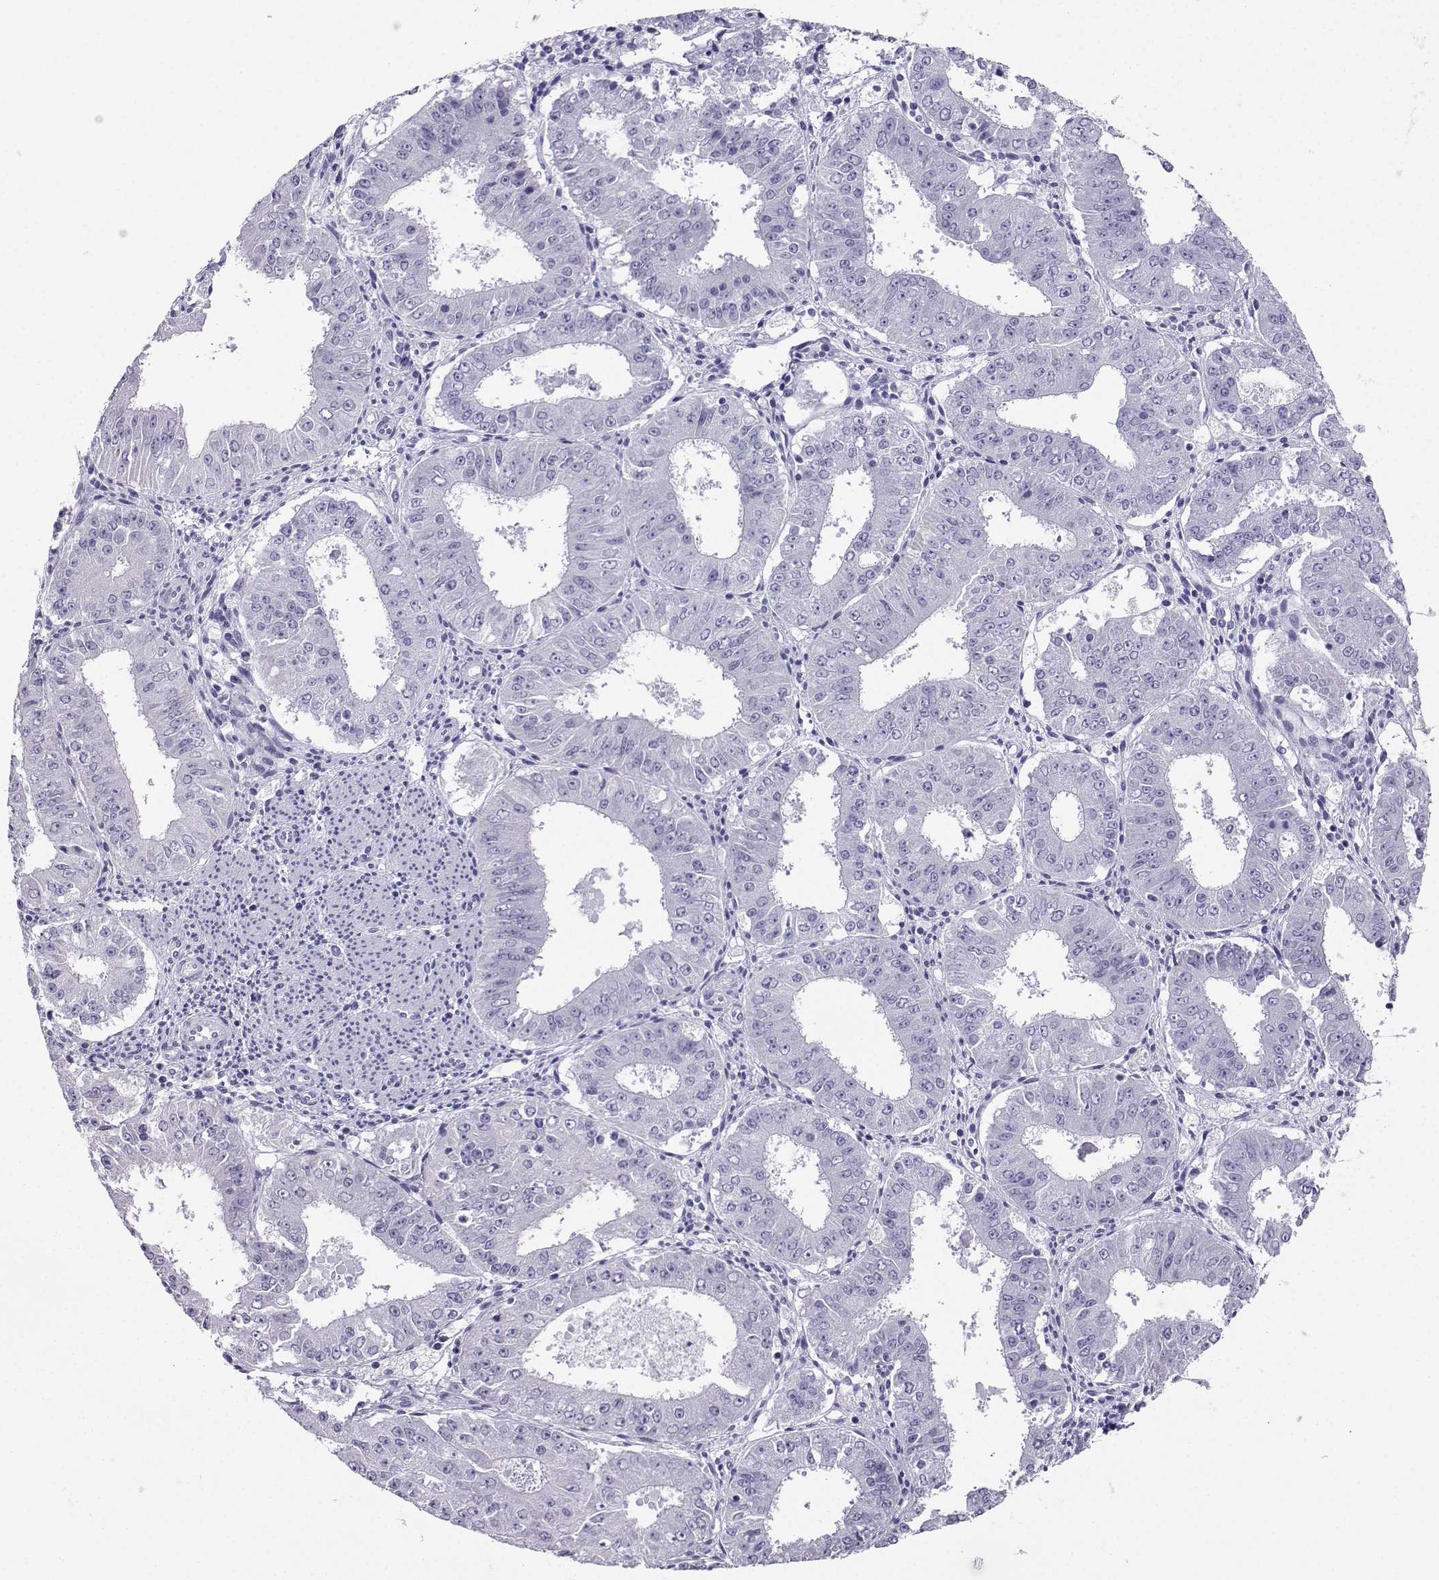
{"staining": {"intensity": "negative", "quantity": "none", "location": "none"}, "tissue": "ovarian cancer", "cell_type": "Tumor cells", "image_type": "cancer", "snomed": [{"axis": "morphology", "description": "Carcinoma, endometroid"}, {"axis": "topography", "description": "Ovary"}], "caption": "DAB immunohistochemical staining of ovarian cancer exhibits no significant positivity in tumor cells.", "gene": "KIF17", "patient": {"sex": "female", "age": 42}}